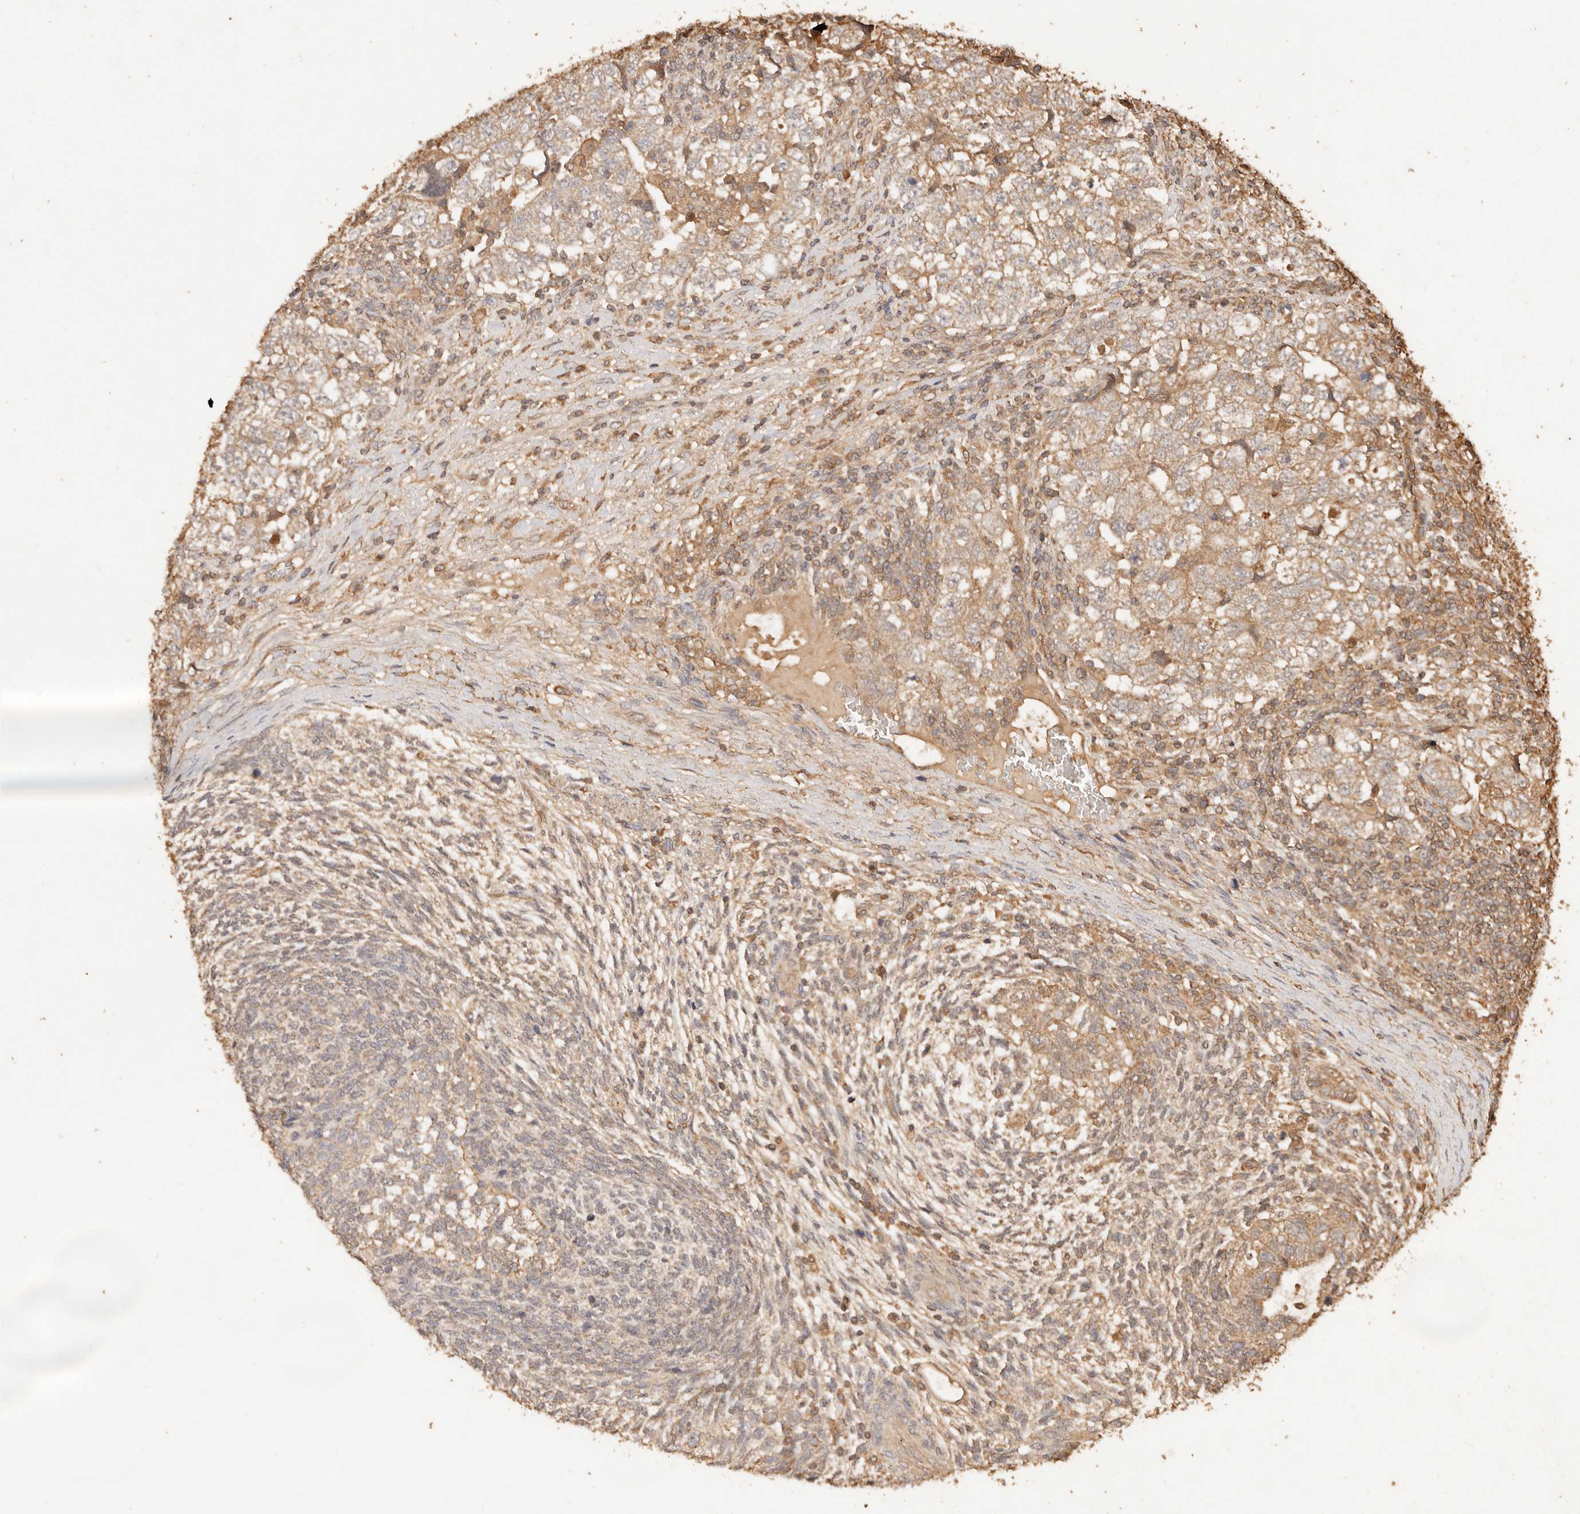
{"staining": {"intensity": "moderate", "quantity": ">75%", "location": "cytoplasmic/membranous"}, "tissue": "testis cancer", "cell_type": "Tumor cells", "image_type": "cancer", "snomed": [{"axis": "morphology", "description": "Carcinoma, Embryonal, NOS"}, {"axis": "topography", "description": "Testis"}], "caption": "Embryonal carcinoma (testis) stained for a protein (brown) displays moderate cytoplasmic/membranous positive expression in about >75% of tumor cells.", "gene": "FAM180B", "patient": {"sex": "male", "age": 37}}